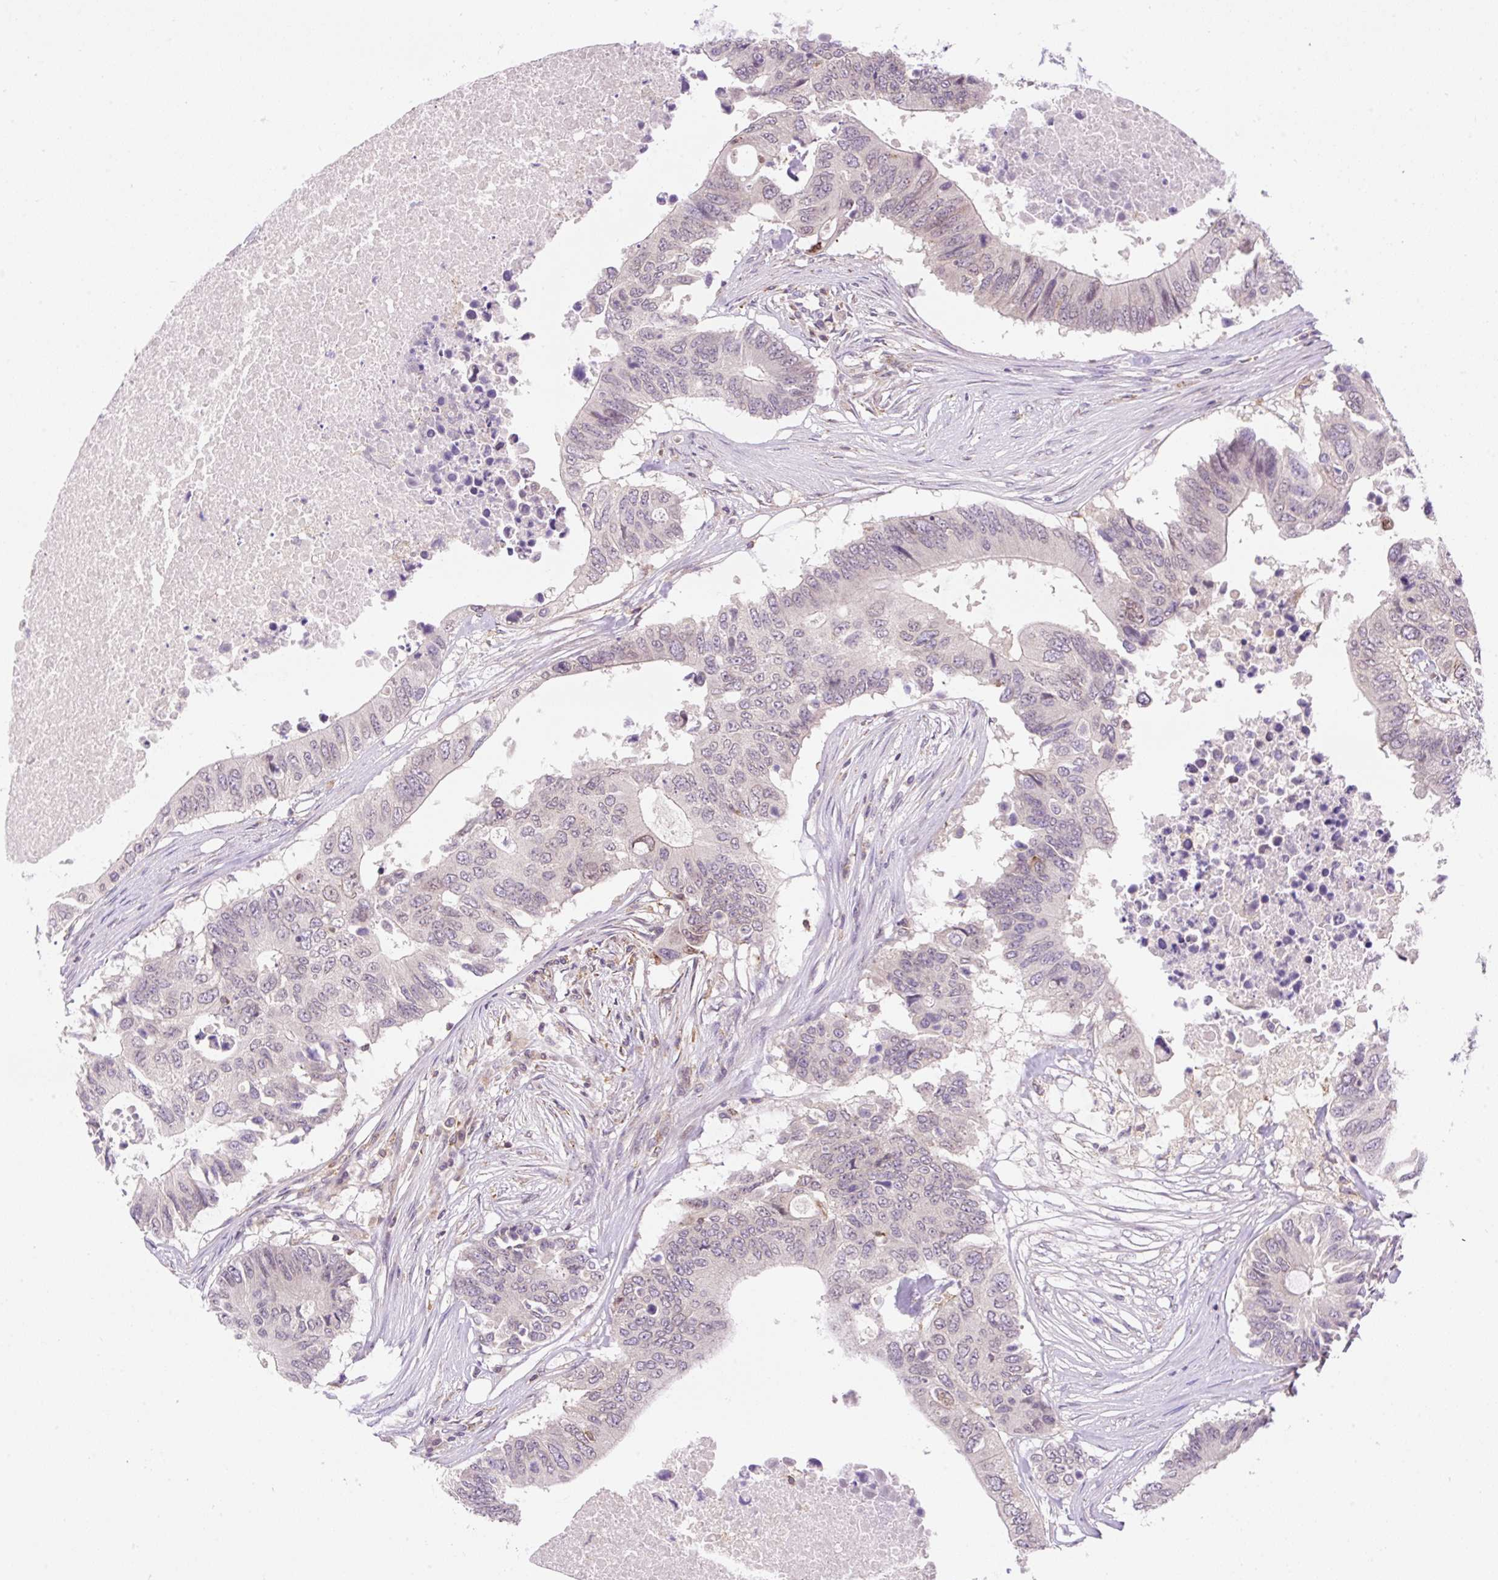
{"staining": {"intensity": "weak", "quantity": "<25%", "location": "nuclear"}, "tissue": "colorectal cancer", "cell_type": "Tumor cells", "image_type": "cancer", "snomed": [{"axis": "morphology", "description": "Adenocarcinoma, NOS"}, {"axis": "topography", "description": "Colon"}], "caption": "Colorectal cancer stained for a protein using immunohistochemistry shows no staining tumor cells.", "gene": "CARD11", "patient": {"sex": "male", "age": 71}}